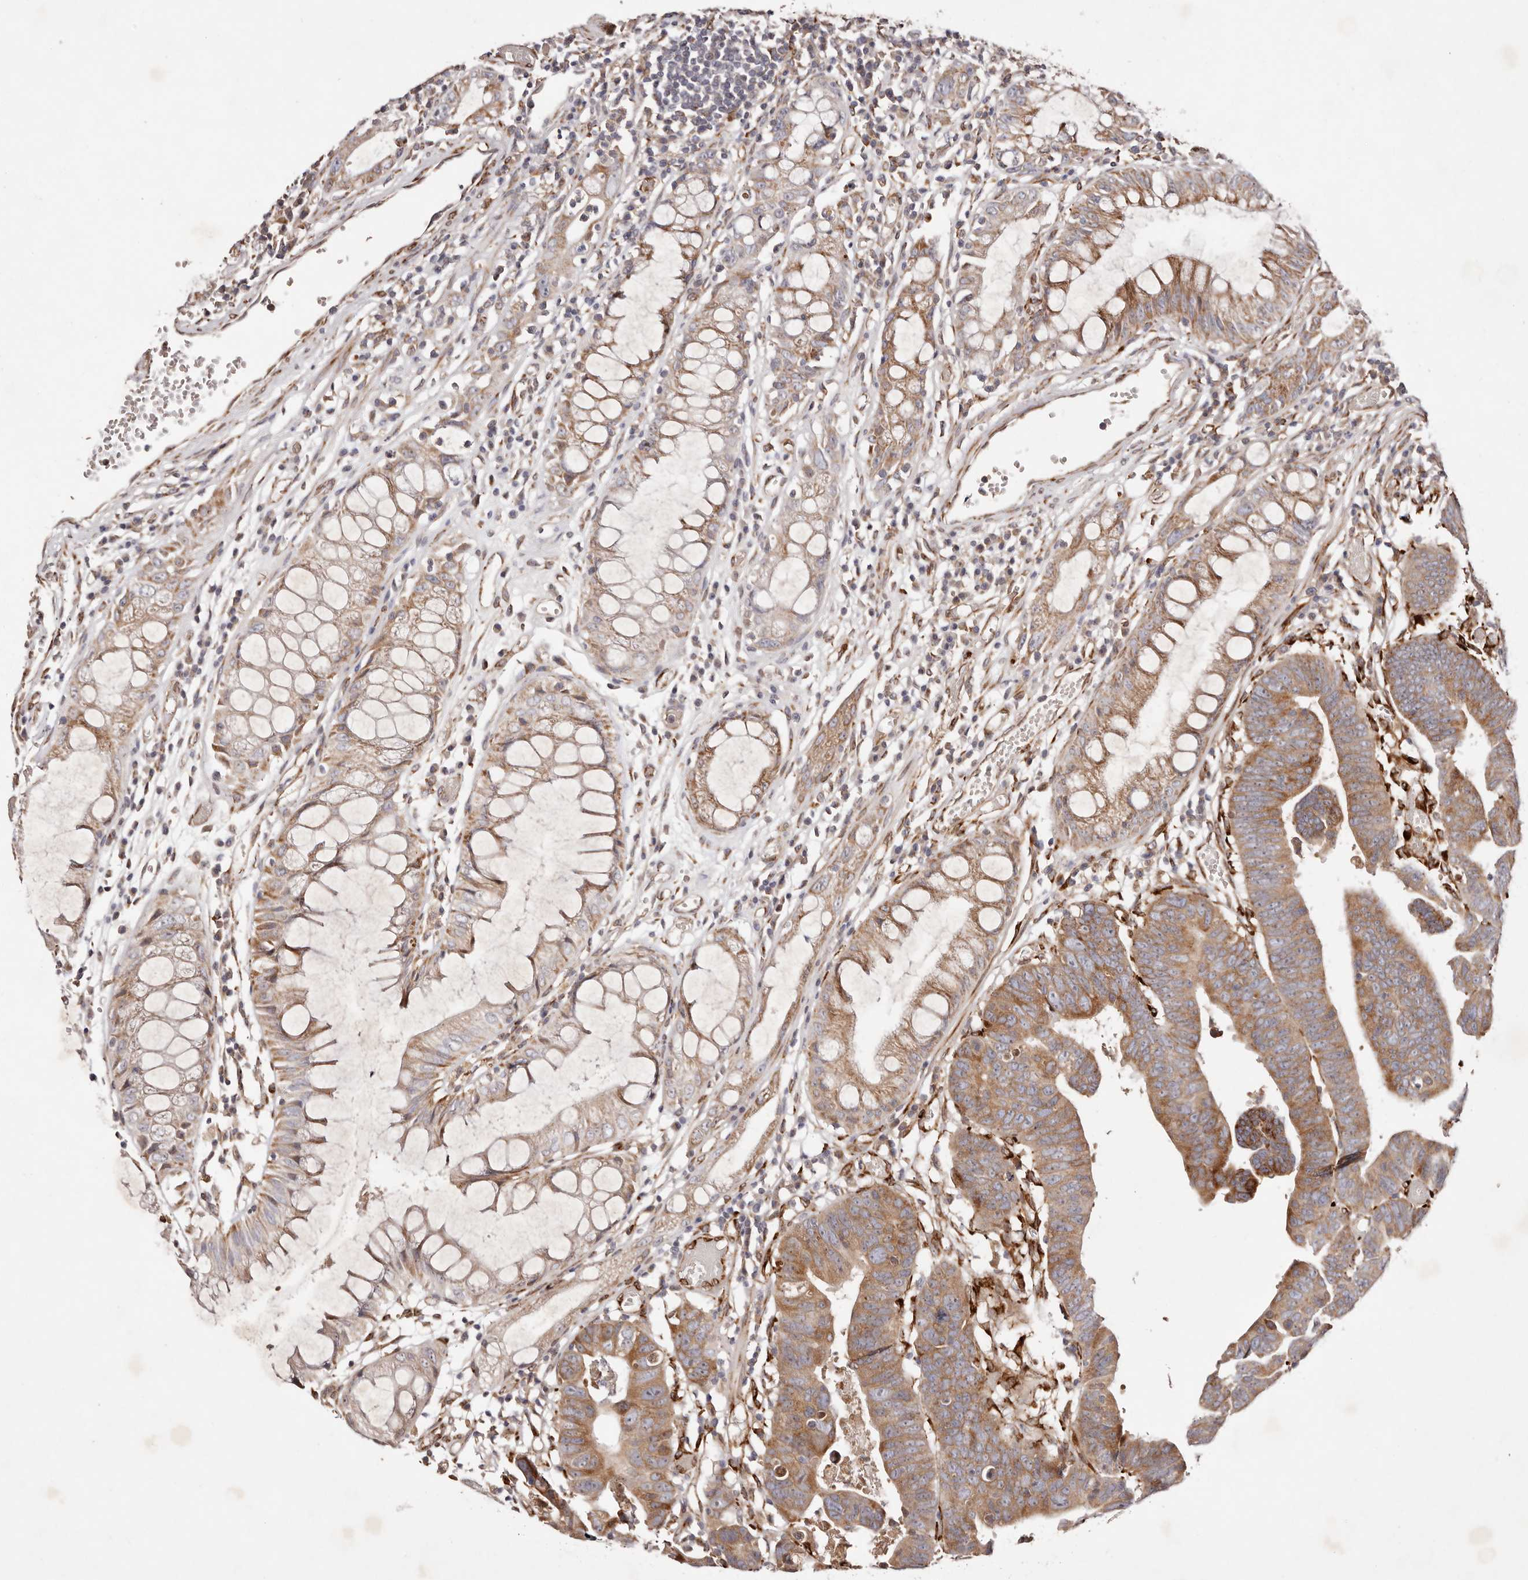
{"staining": {"intensity": "moderate", "quantity": ">75%", "location": "cytoplasmic/membranous"}, "tissue": "colorectal cancer", "cell_type": "Tumor cells", "image_type": "cancer", "snomed": [{"axis": "morphology", "description": "Adenocarcinoma, NOS"}, {"axis": "topography", "description": "Rectum"}], "caption": "Moderate cytoplasmic/membranous protein positivity is present in about >75% of tumor cells in colorectal cancer (adenocarcinoma).", "gene": "SERPINH1", "patient": {"sex": "female", "age": 65}}